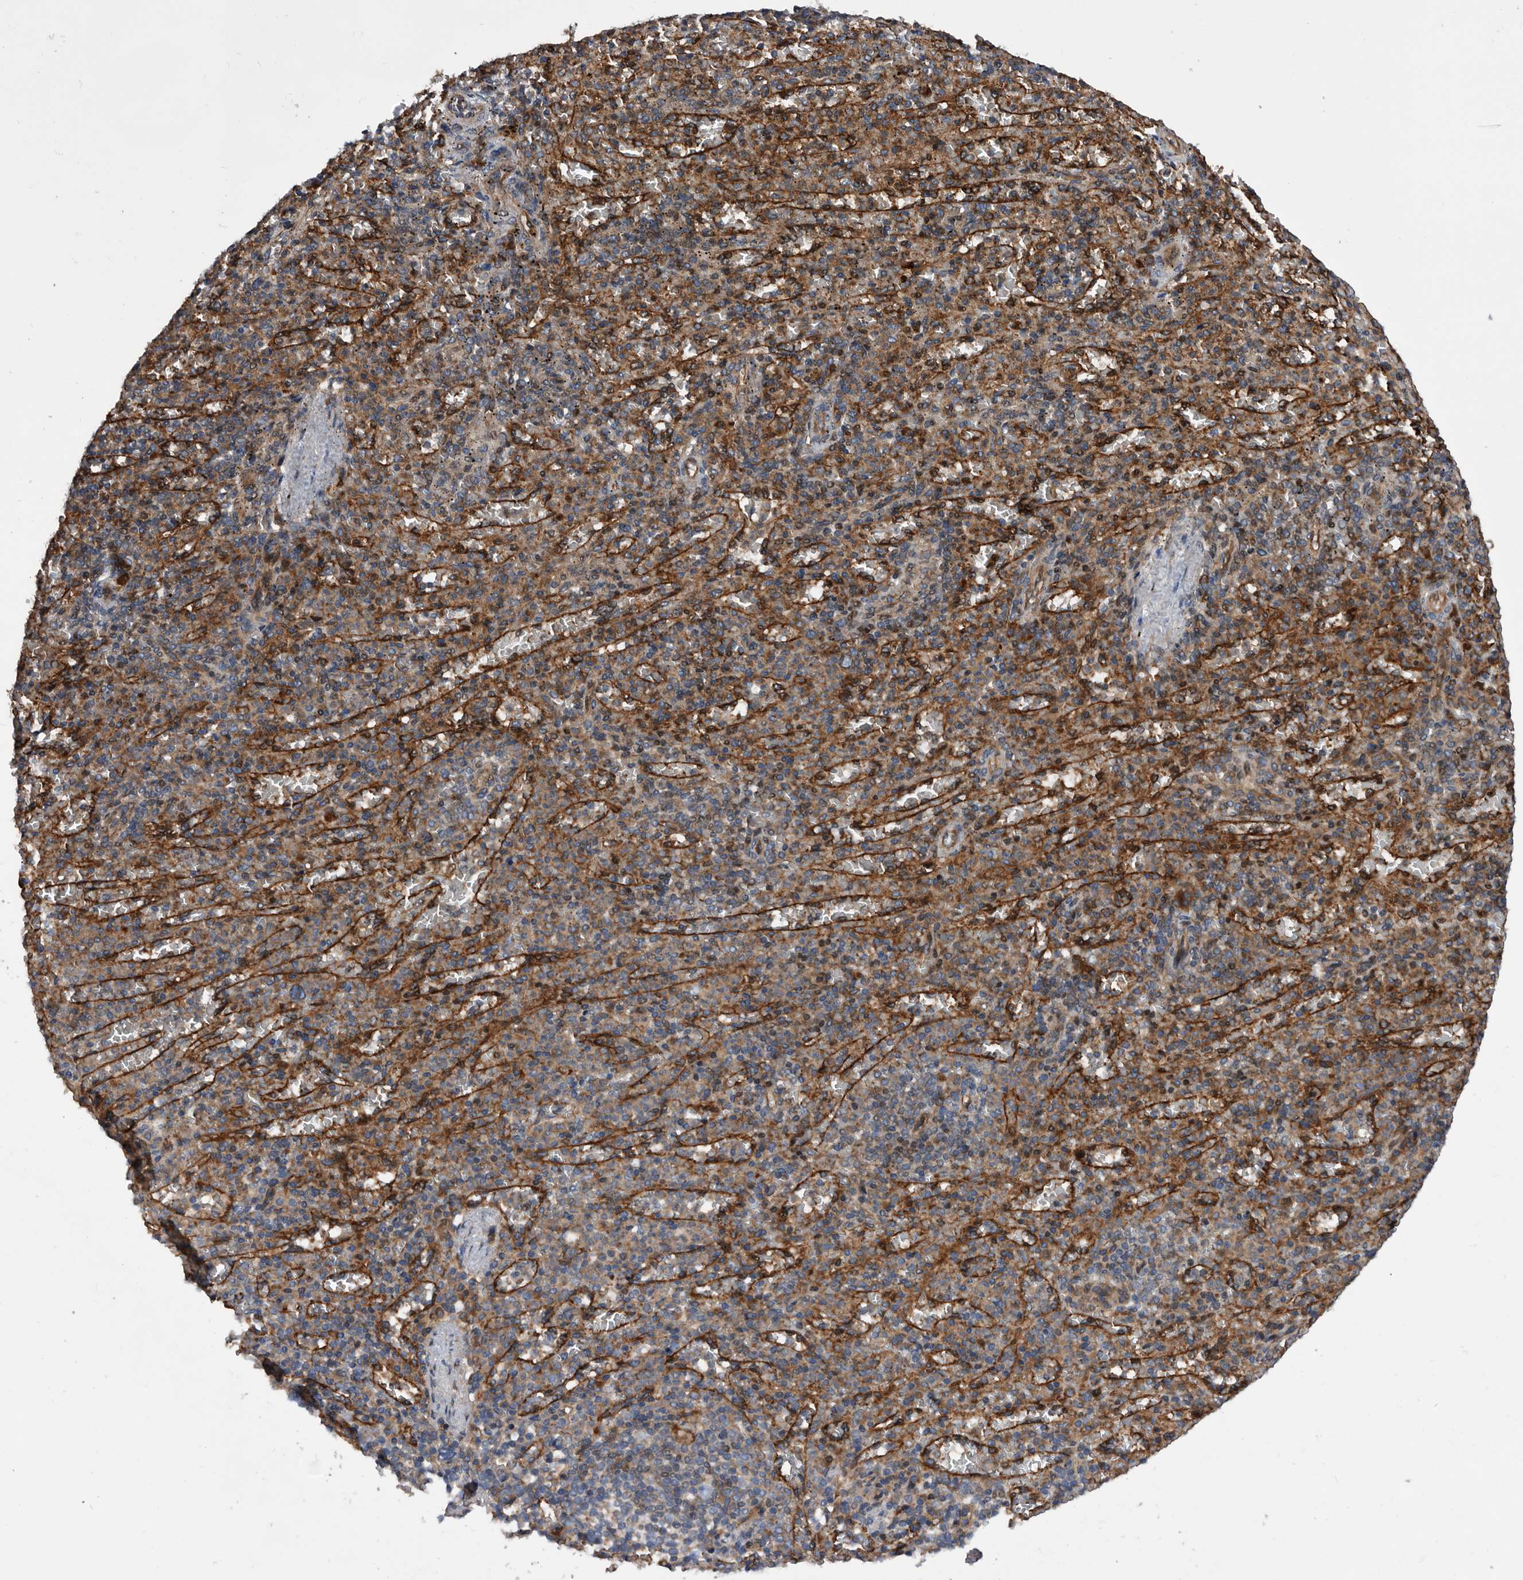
{"staining": {"intensity": "moderate", "quantity": "25%-75%", "location": "cytoplasmic/membranous"}, "tissue": "spleen", "cell_type": "Cells in red pulp", "image_type": "normal", "snomed": [{"axis": "morphology", "description": "Normal tissue, NOS"}, {"axis": "topography", "description": "Spleen"}], "caption": "Cells in red pulp exhibit moderate cytoplasmic/membranous staining in approximately 25%-75% of cells in unremarkable spleen.", "gene": "SERINC2", "patient": {"sex": "female", "age": 74}}